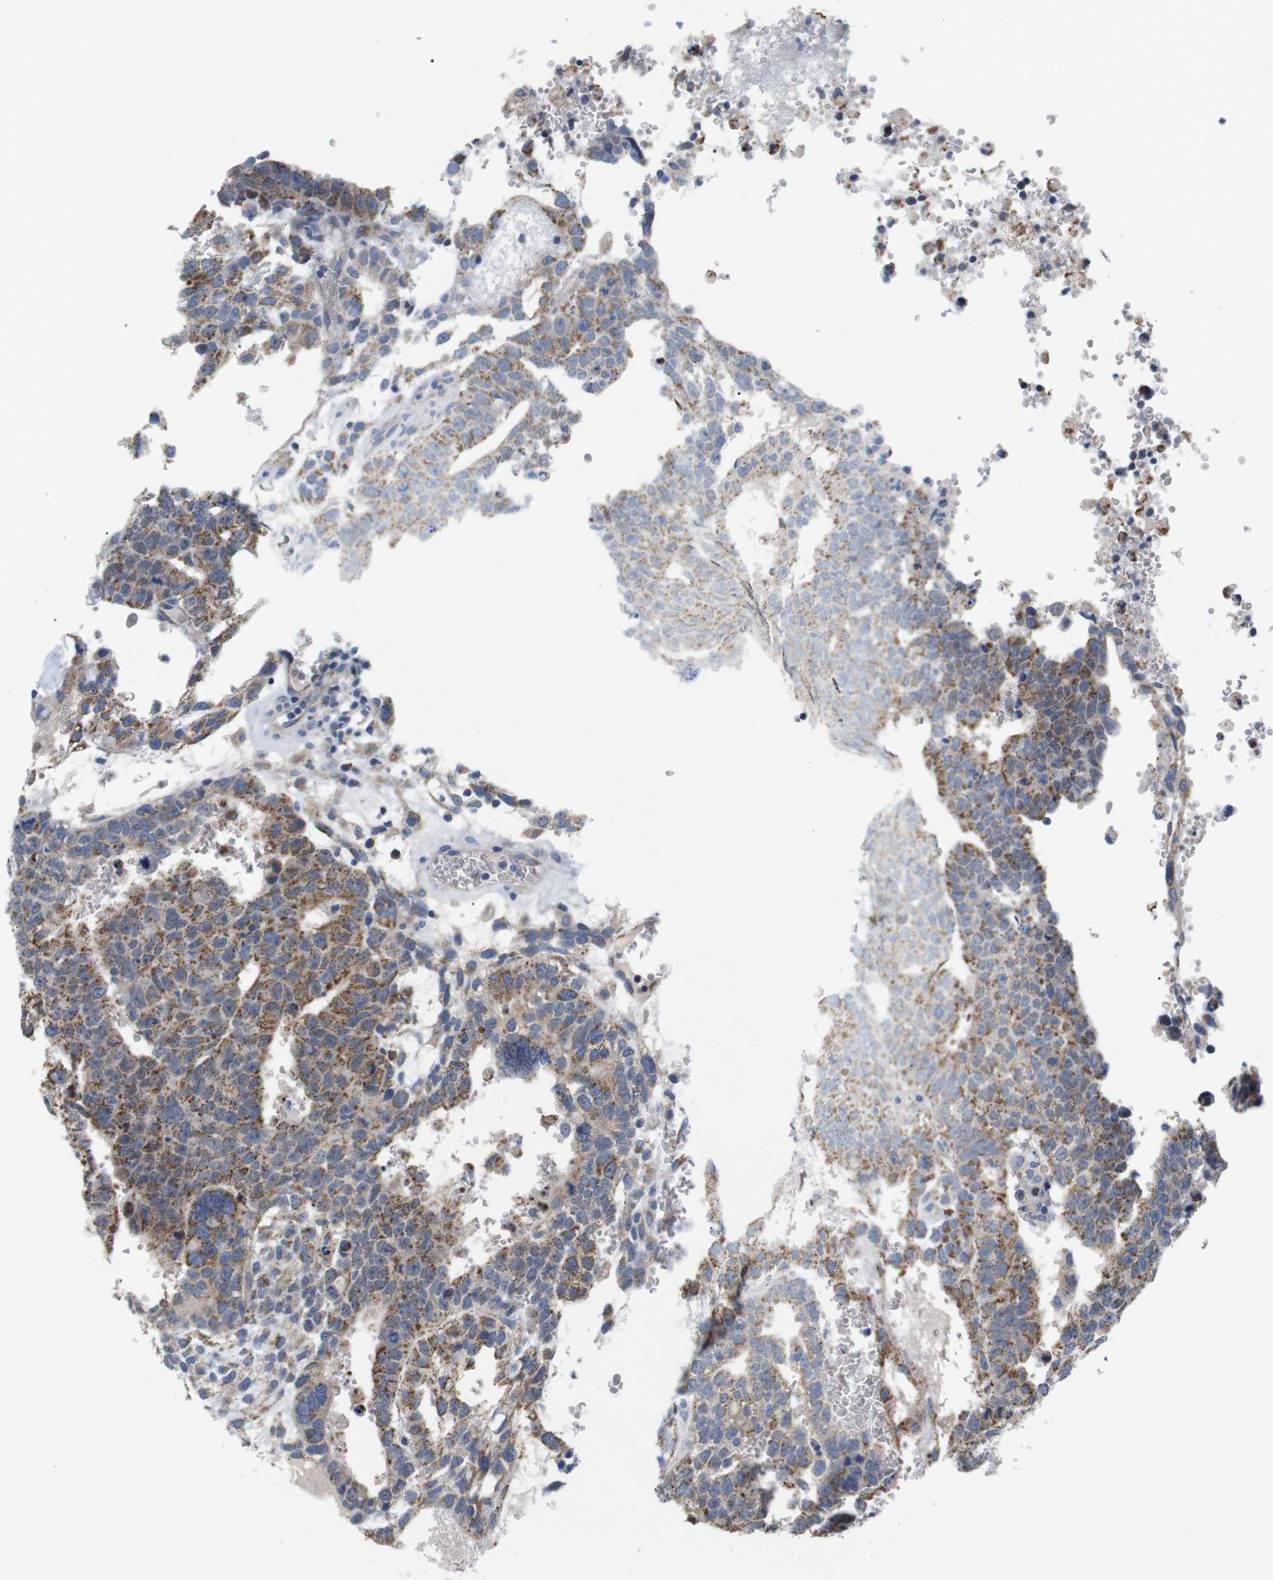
{"staining": {"intensity": "moderate", "quantity": ">75%", "location": "cytoplasmic/membranous"}, "tissue": "testis cancer", "cell_type": "Tumor cells", "image_type": "cancer", "snomed": [{"axis": "morphology", "description": "Seminoma, NOS"}, {"axis": "morphology", "description": "Carcinoma, Embryonal, NOS"}, {"axis": "topography", "description": "Testis"}], "caption": "Immunohistochemical staining of human testis cancer shows medium levels of moderate cytoplasmic/membranous protein expression in about >75% of tumor cells. (IHC, brightfield microscopy, high magnification).", "gene": "F2RL1", "patient": {"sex": "male", "age": 52}}